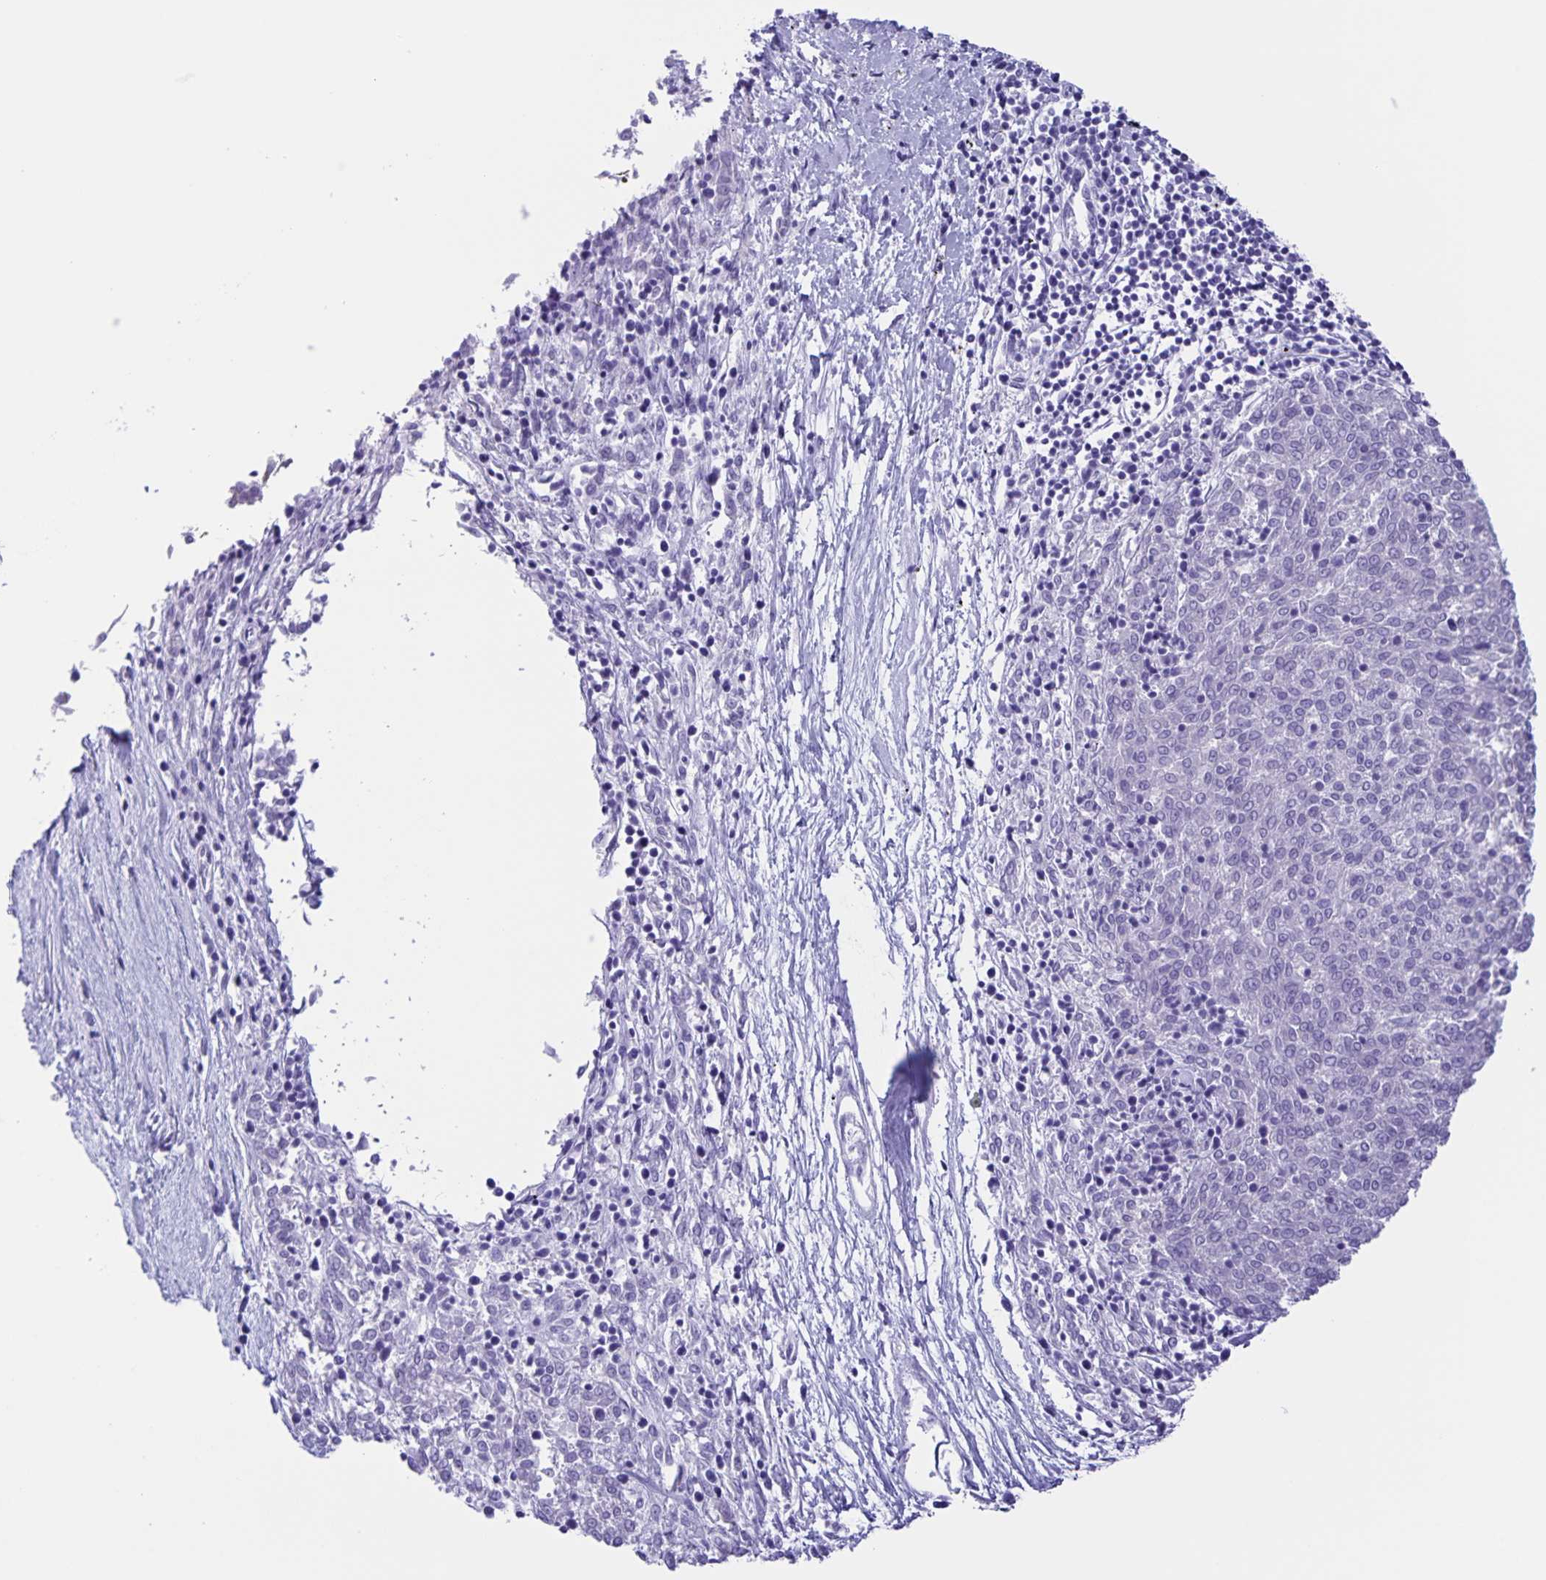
{"staining": {"intensity": "negative", "quantity": "none", "location": "none"}, "tissue": "melanoma", "cell_type": "Tumor cells", "image_type": "cancer", "snomed": [{"axis": "morphology", "description": "Malignant melanoma, NOS"}, {"axis": "topography", "description": "Skin"}], "caption": "Tumor cells show no significant staining in malignant melanoma.", "gene": "CAPSL", "patient": {"sex": "female", "age": 72}}